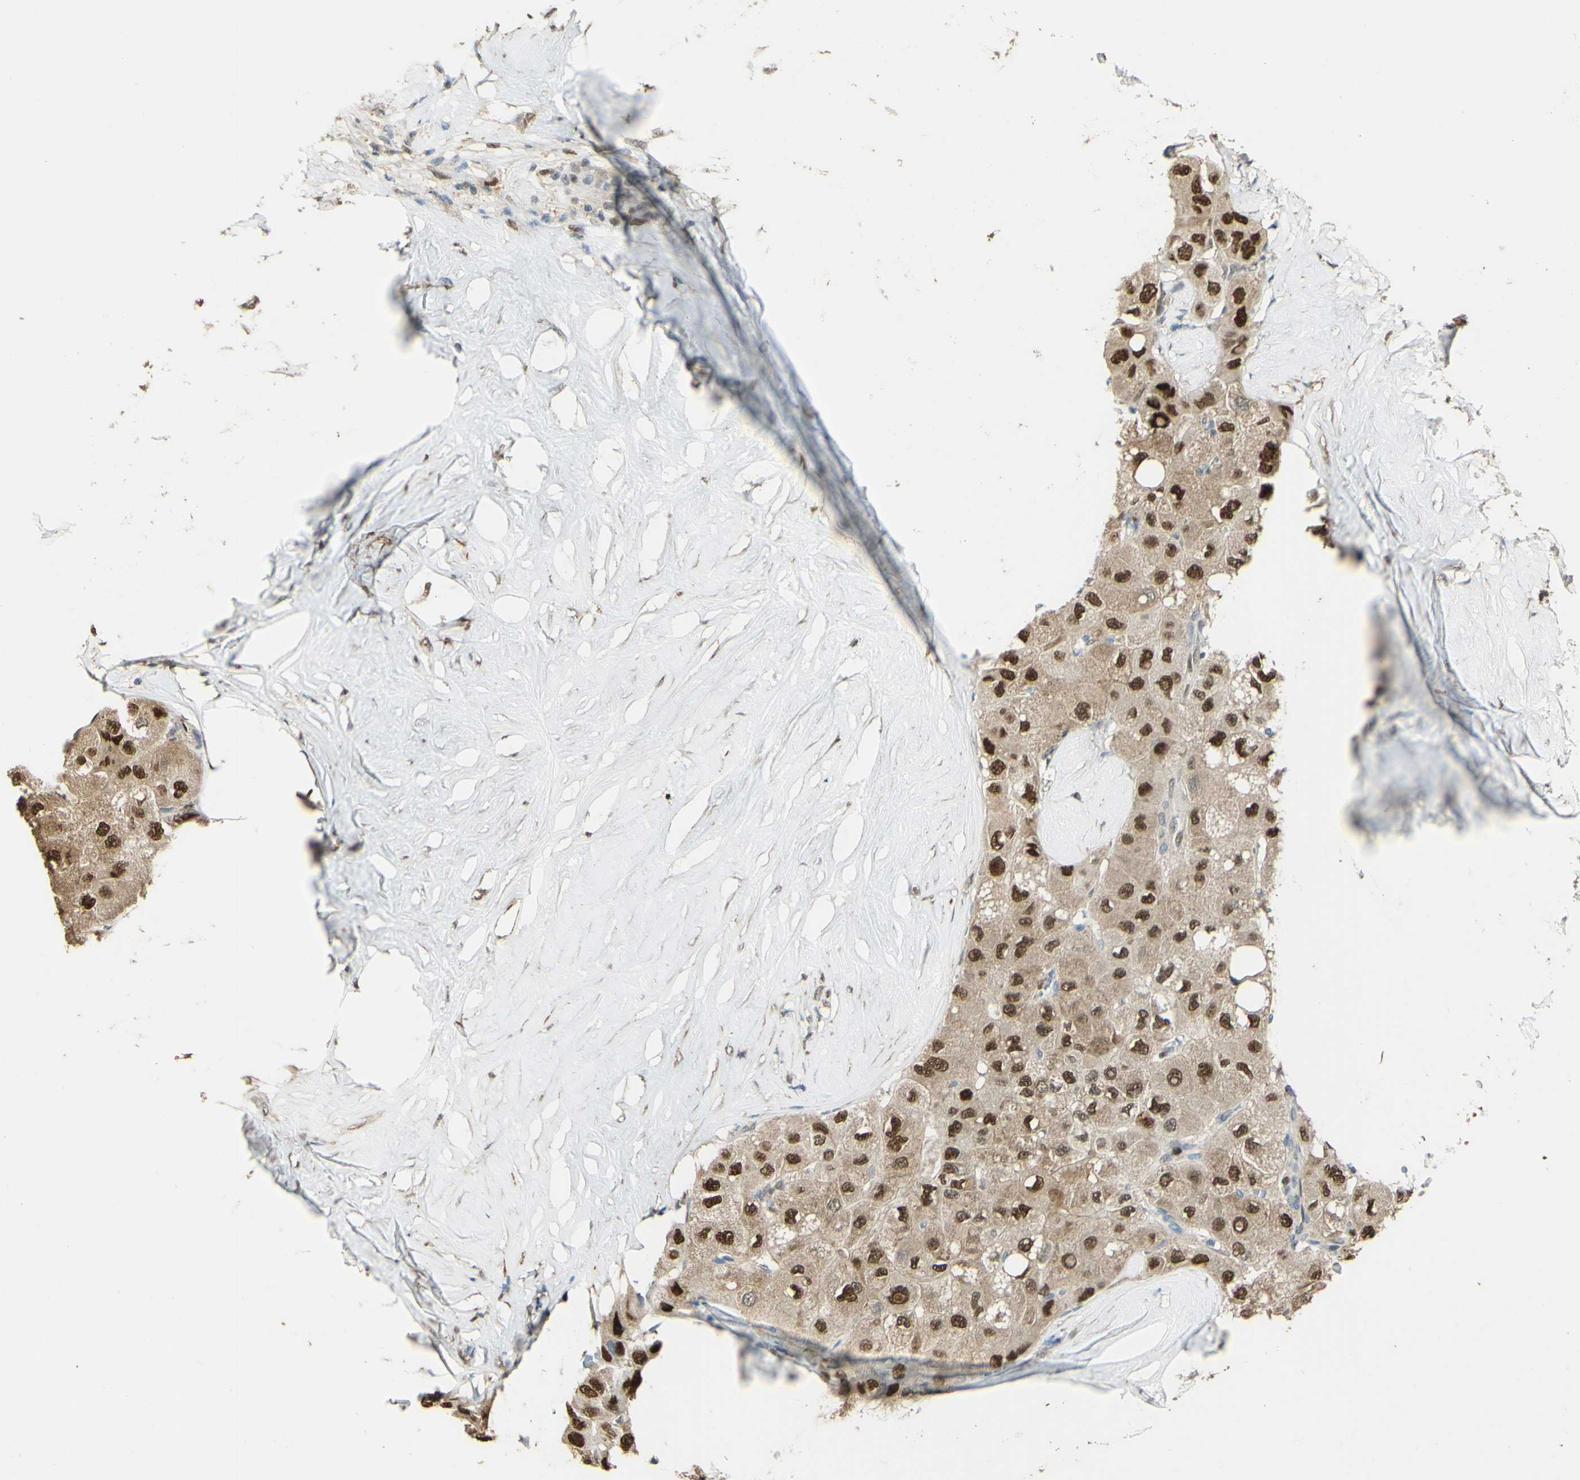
{"staining": {"intensity": "strong", "quantity": ">75%", "location": "cytoplasmic/membranous,nuclear"}, "tissue": "liver cancer", "cell_type": "Tumor cells", "image_type": "cancer", "snomed": [{"axis": "morphology", "description": "Carcinoma, Hepatocellular, NOS"}, {"axis": "topography", "description": "Liver"}], "caption": "Hepatocellular carcinoma (liver) was stained to show a protein in brown. There is high levels of strong cytoplasmic/membranous and nuclear staining in approximately >75% of tumor cells. The staining was performed using DAB to visualize the protein expression in brown, while the nuclei were stained in blue with hematoxylin (Magnification: 20x).", "gene": "MAP3K4", "patient": {"sex": "male", "age": 80}}